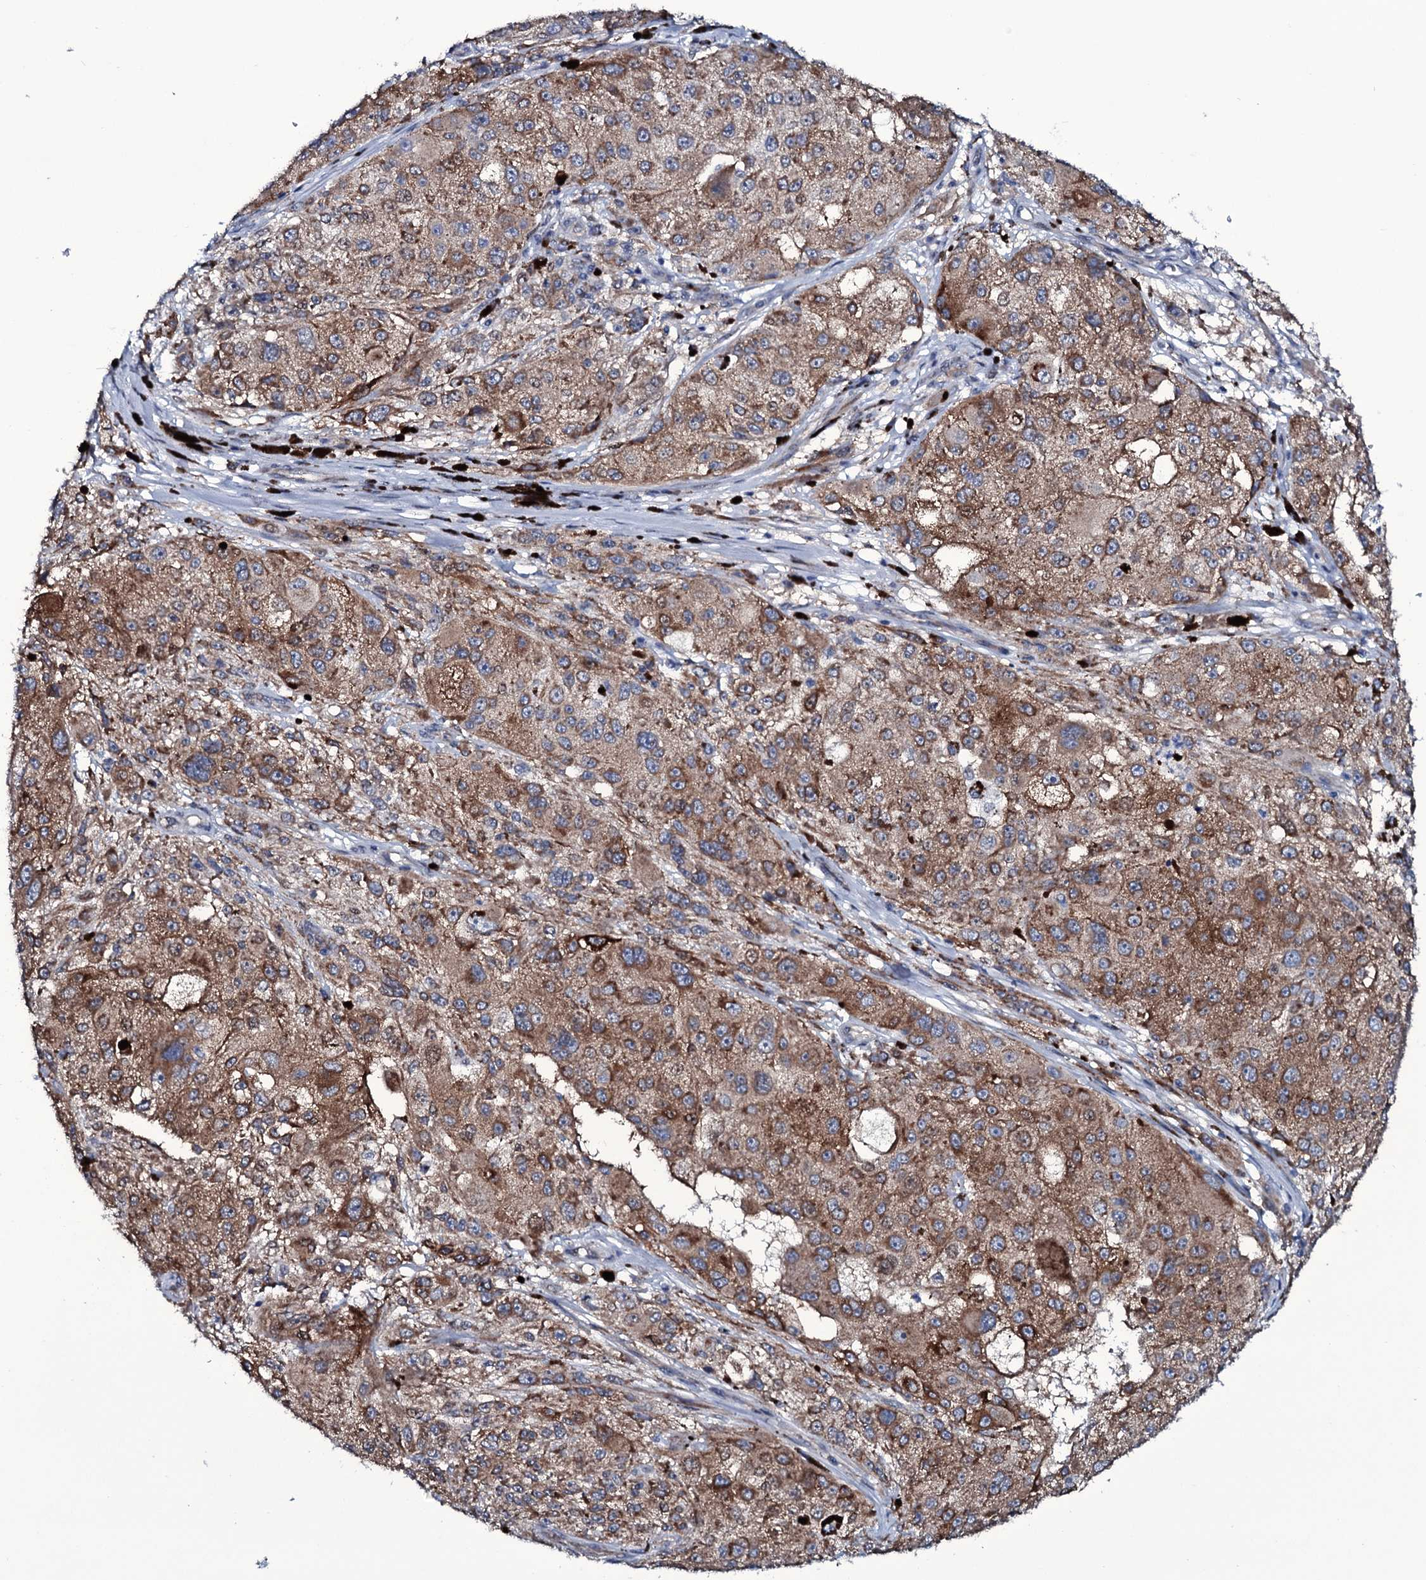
{"staining": {"intensity": "moderate", "quantity": ">75%", "location": "cytoplasmic/membranous"}, "tissue": "melanoma", "cell_type": "Tumor cells", "image_type": "cancer", "snomed": [{"axis": "morphology", "description": "Necrosis, NOS"}, {"axis": "morphology", "description": "Malignant melanoma, NOS"}, {"axis": "topography", "description": "Skin"}], "caption": "IHC histopathology image of neoplastic tissue: human malignant melanoma stained using IHC shows medium levels of moderate protein expression localized specifically in the cytoplasmic/membranous of tumor cells, appearing as a cytoplasmic/membranous brown color.", "gene": "WIPF3", "patient": {"sex": "female", "age": 87}}